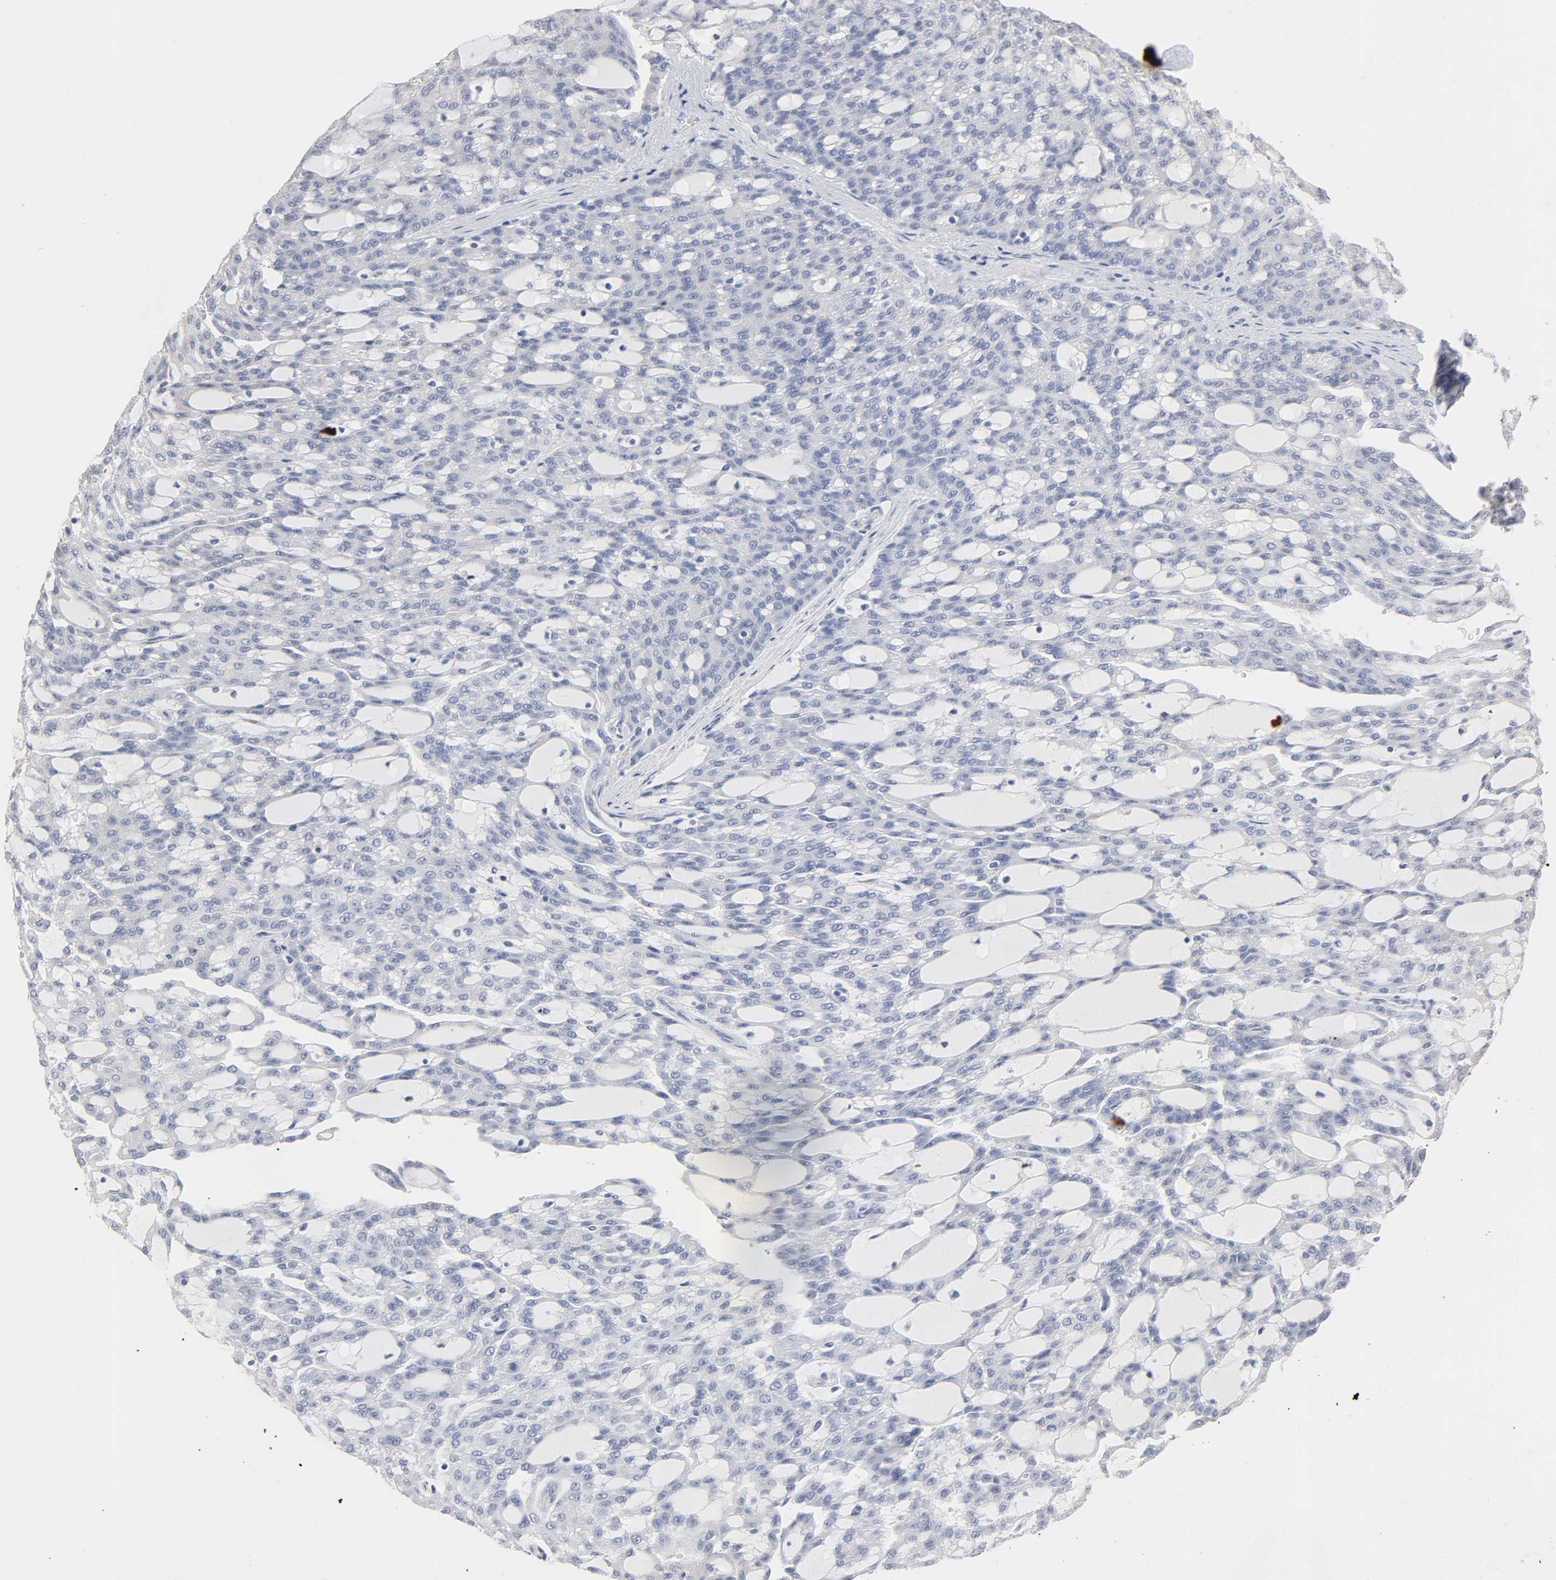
{"staining": {"intensity": "negative", "quantity": "none", "location": "none"}, "tissue": "renal cancer", "cell_type": "Tumor cells", "image_type": "cancer", "snomed": [{"axis": "morphology", "description": "Adenocarcinoma, NOS"}, {"axis": "topography", "description": "Kidney"}], "caption": "This is a micrograph of IHC staining of adenocarcinoma (renal), which shows no expression in tumor cells.", "gene": "NDRG2", "patient": {"sex": "male", "age": 63}}